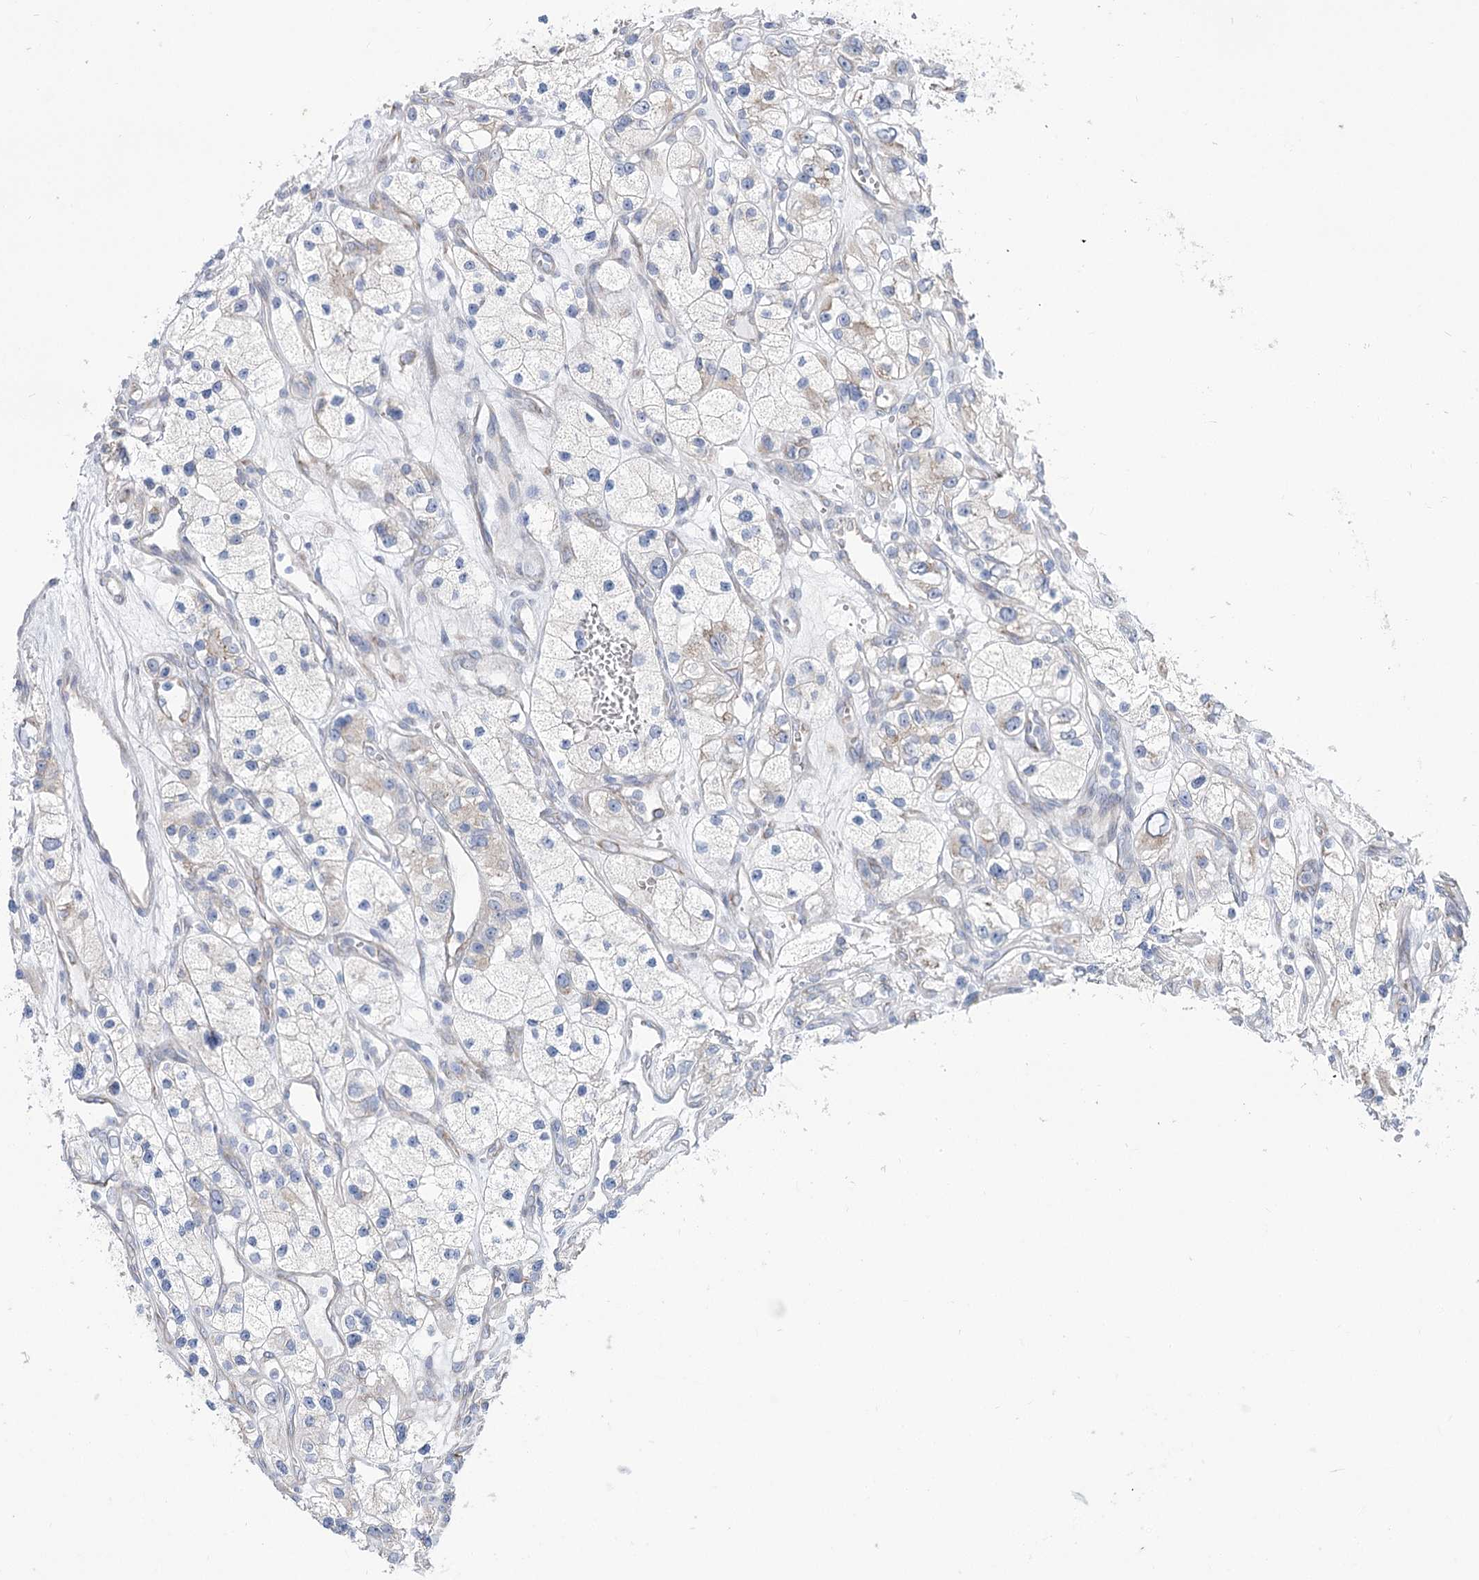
{"staining": {"intensity": "negative", "quantity": "none", "location": "none"}, "tissue": "renal cancer", "cell_type": "Tumor cells", "image_type": "cancer", "snomed": [{"axis": "morphology", "description": "Adenocarcinoma, NOS"}, {"axis": "topography", "description": "Kidney"}], "caption": "An image of human renal cancer (adenocarcinoma) is negative for staining in tumor cells. Brightfield microscopy of IHC stained with DAB (brown) and hematoxylin (blue), captured at high magnification.", "gene": "STT3B", "patient": {"sex": "female", "age": 57}}